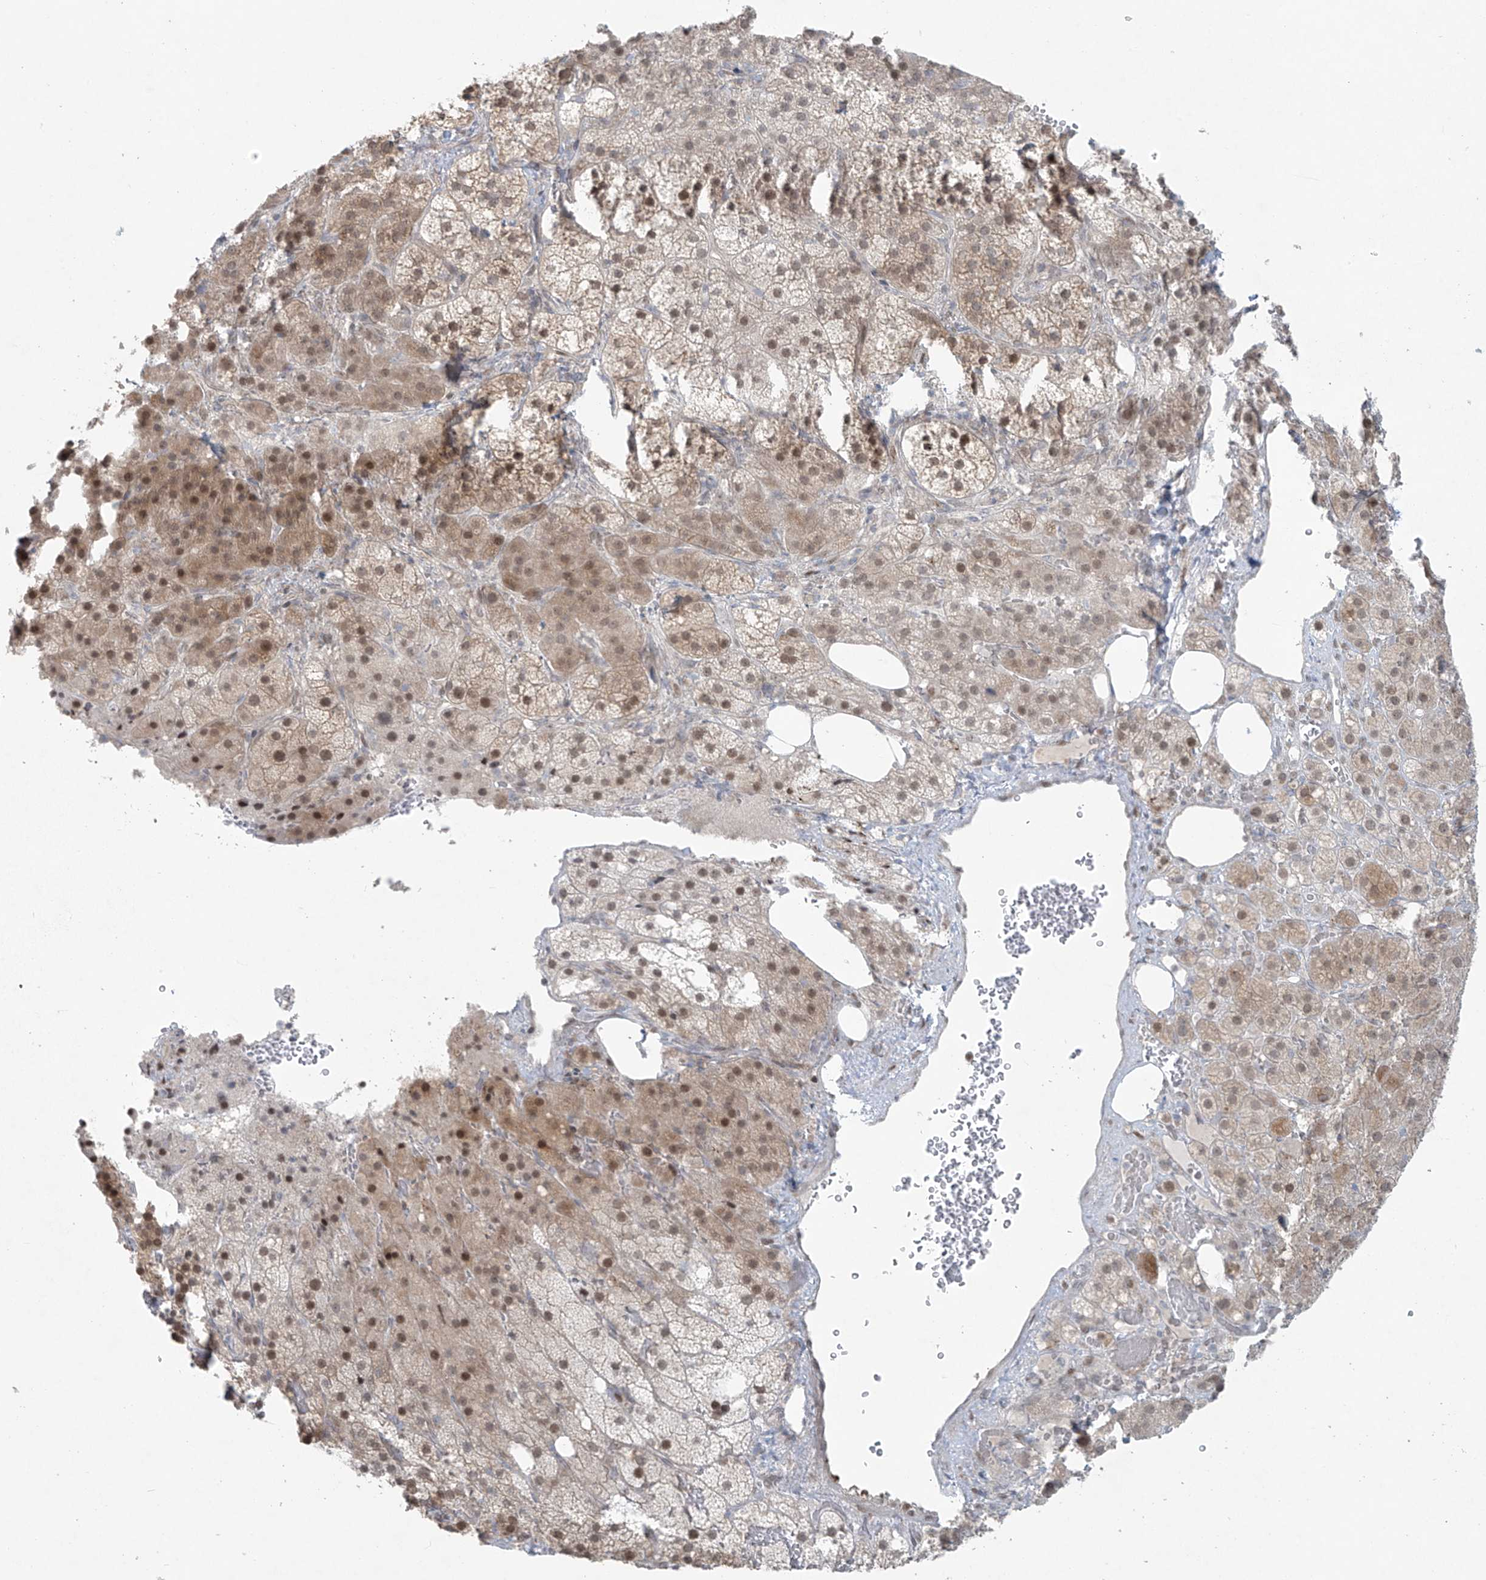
{"staining": {"intensity": "moderate", "quantity": "25%-75%", "location": "cytoplasmic/membranous,nuclear"}, "tissue": "adrenal gland", "cell_type": "Glandular cells", "image_type": "normal", "snomed": [{"axis": "morphology", "description": "Normal tissue, NOS"}, {"axis": "topography", "description": "Adrenal gland"}], "caption": "Glandular cells demonstrate moderate cytoplasmic/membranous,nuclear positivity in about 25%-75% of cells in unremarkable adrenal gland.", "gene": "PPAT", "patient": {"sex": "female", "age": 59}}